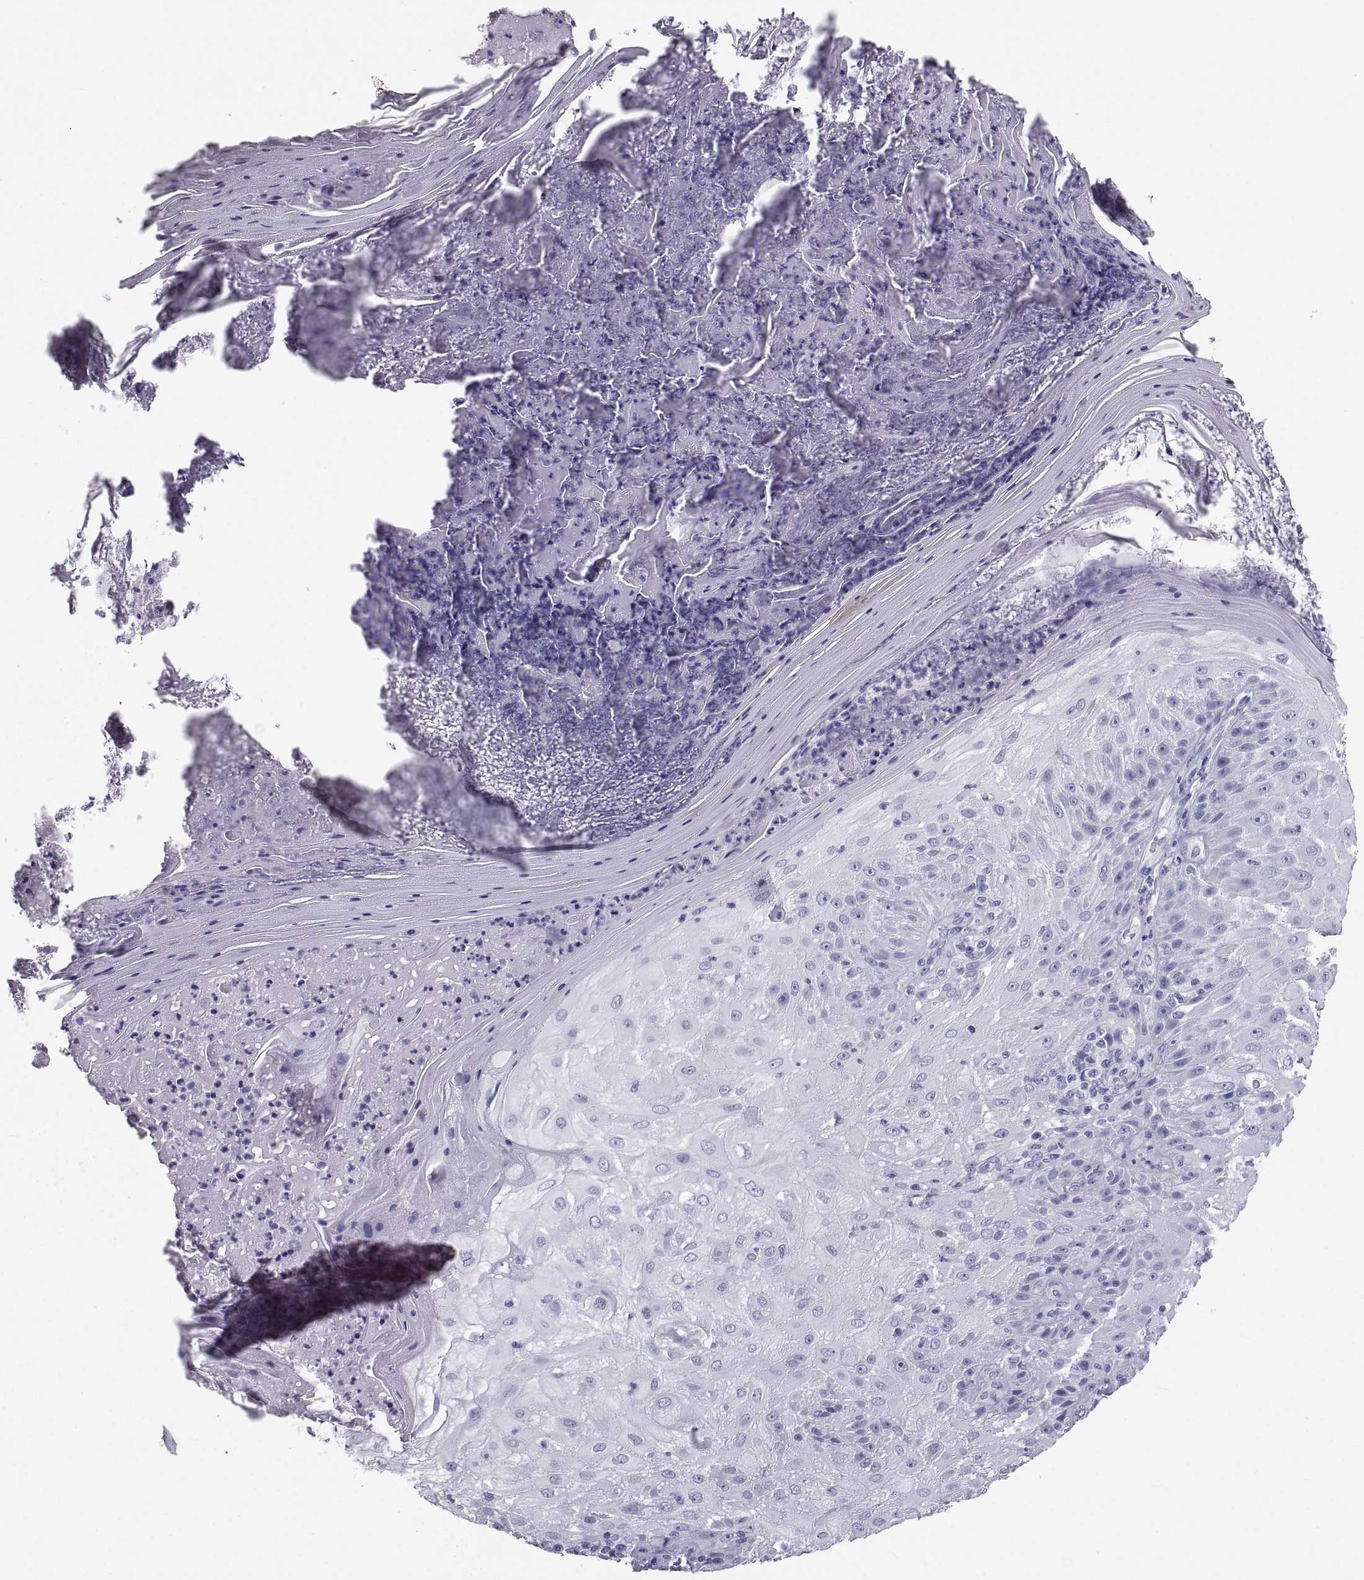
{"staining": {"intensity": "negative", "quantity": "none", "location": "none"}, "tissue": "skin cancer", "cell_type": "Tumor cells", "image_type": "cancer", "snomed": [{"axis": "morphology", "description": "Normal tissue, NOS"}, {"axis": "morphology", "description": "Squamous cell carcinoma, NOS"}, {"axis": "topography", "description": "Skin"}], "caption": "DAB immunohistochemical staining of skin cancer (squamous cell carcinoma) reveals no significant expression in tumor cells.", "gene": "PCSK1N", "patient": {"sex": "female", "age": 83}}